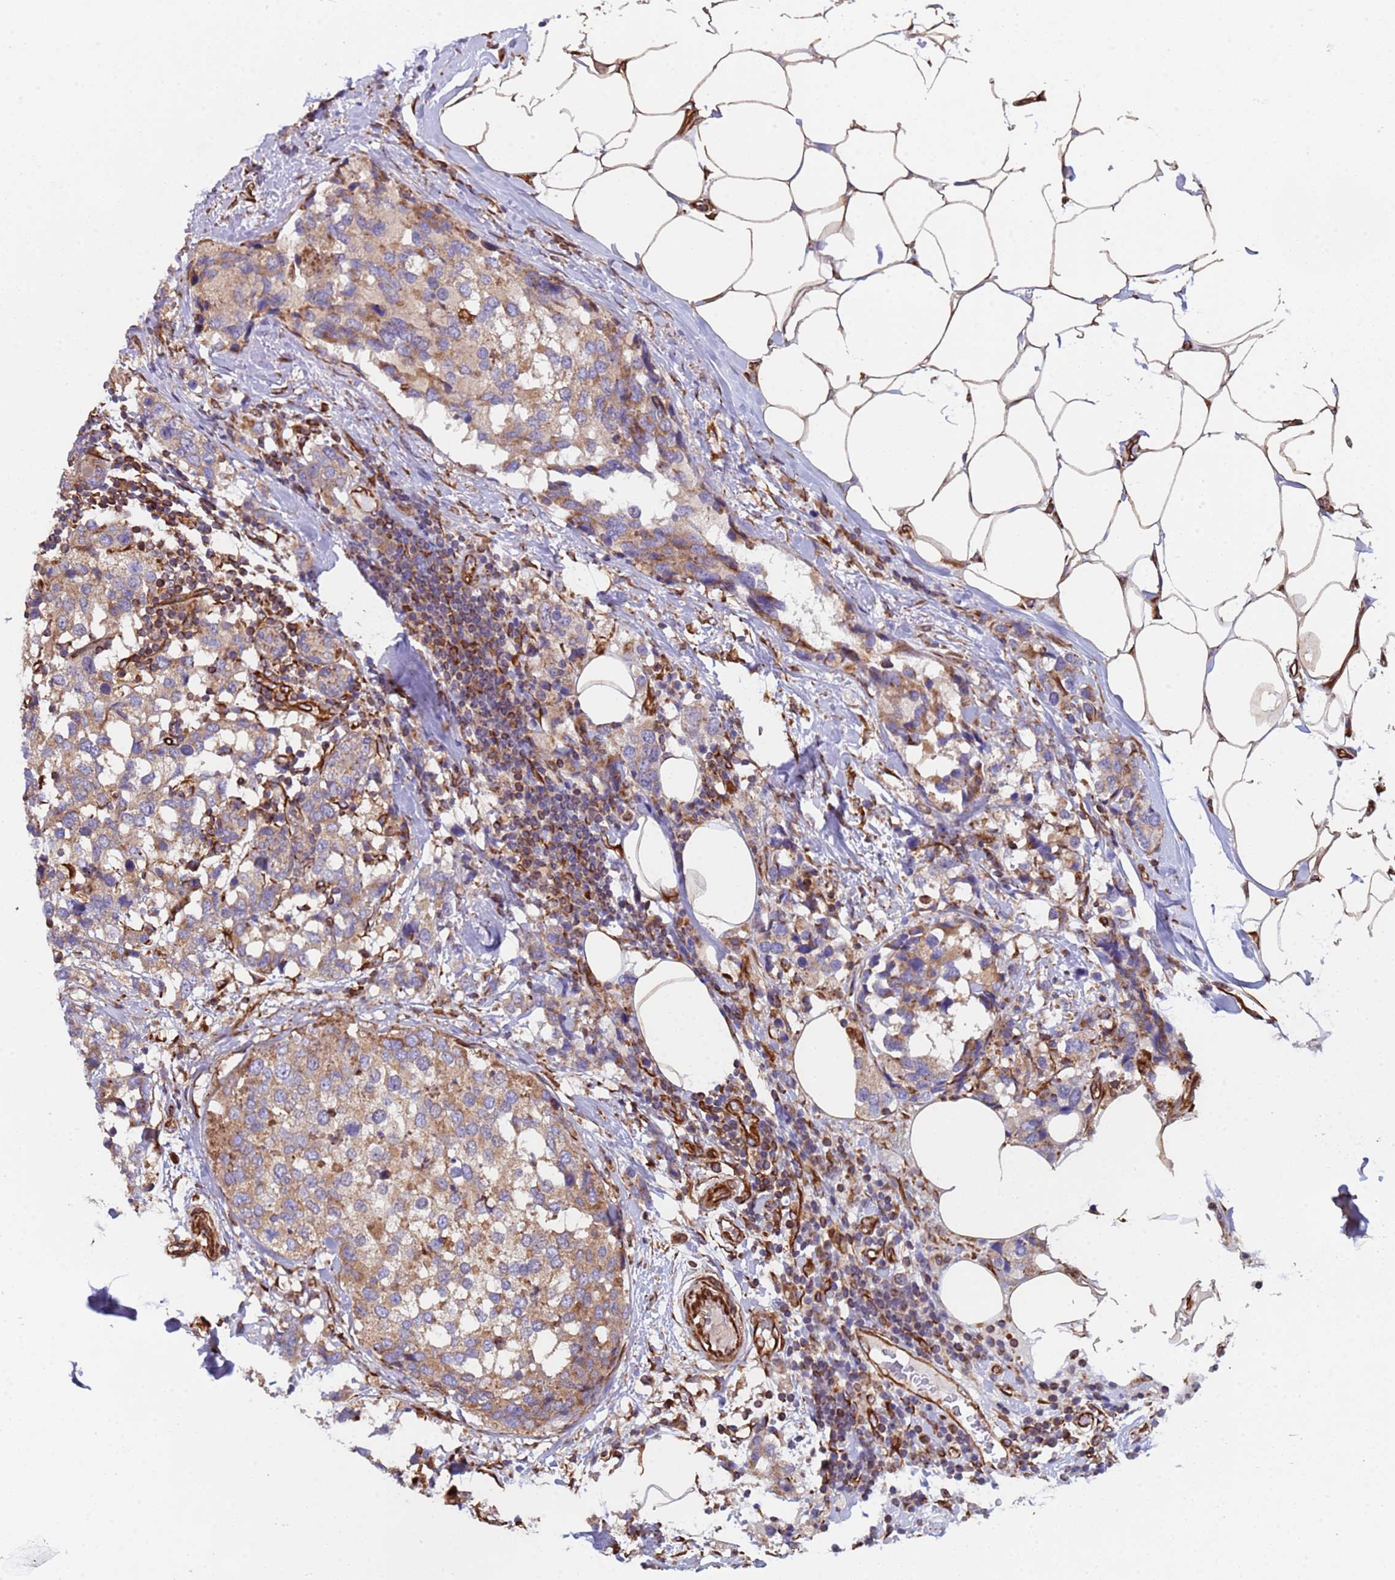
{"staining": {"intensity": "weak", "quantity": ">75%", "location": "cytoplasmic/membranous"}, "tissue": "breast cancer", "cell_type": "Tumor cells", "image_type": "cancer", "snomed": [{"axis": "morphology", "description": "Lobular carcinoma"}, {"axis": "topography", "description": "Breast"}], "caption": "A histopathology image of human lobular carcinoma (breast) stained for a protein demonstrates weak cytoplasmic/membranous brown staining in tumor cells.", "gene": "NUDT12", "patient": {"sex": "female", "age": 59}}